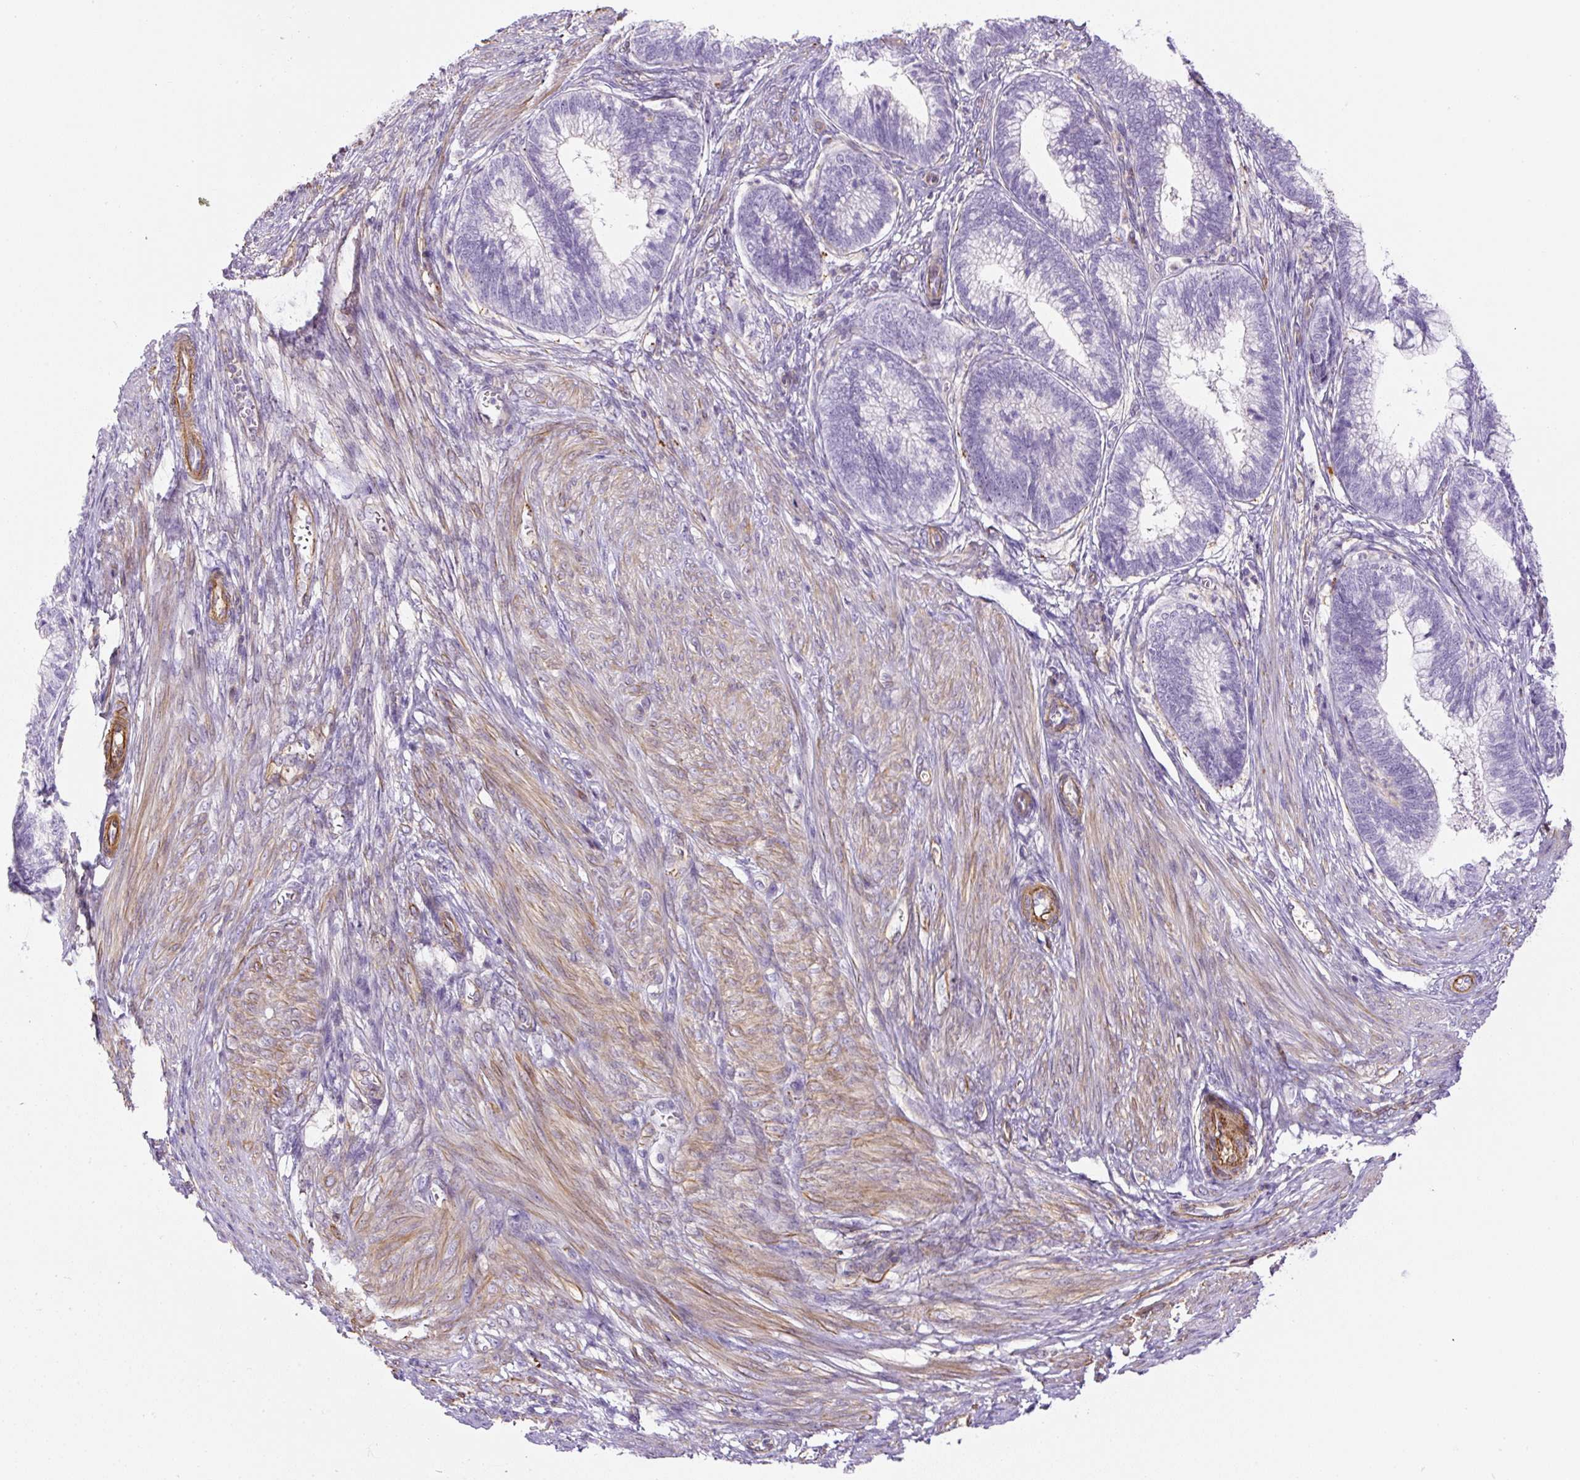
{"staining": {"intensity": "negative", "quantity": "none", "location": "none"}, "tissue": "cervical cancer", "cell_type": "Tumor cells", "image_type": "cancer", "snomed": [{"axis": "morphology", "description": "Adenocarcinoma, NOS"}, {"axis": "topography", "description": "Cervix"}], "caption": "Immunohistochemistry of cervical cancer (adenocarcinoma) displays no staining in tumor cells.", "gene": "B3GALT5", "patient": {"sex": "female", "age": 44}}